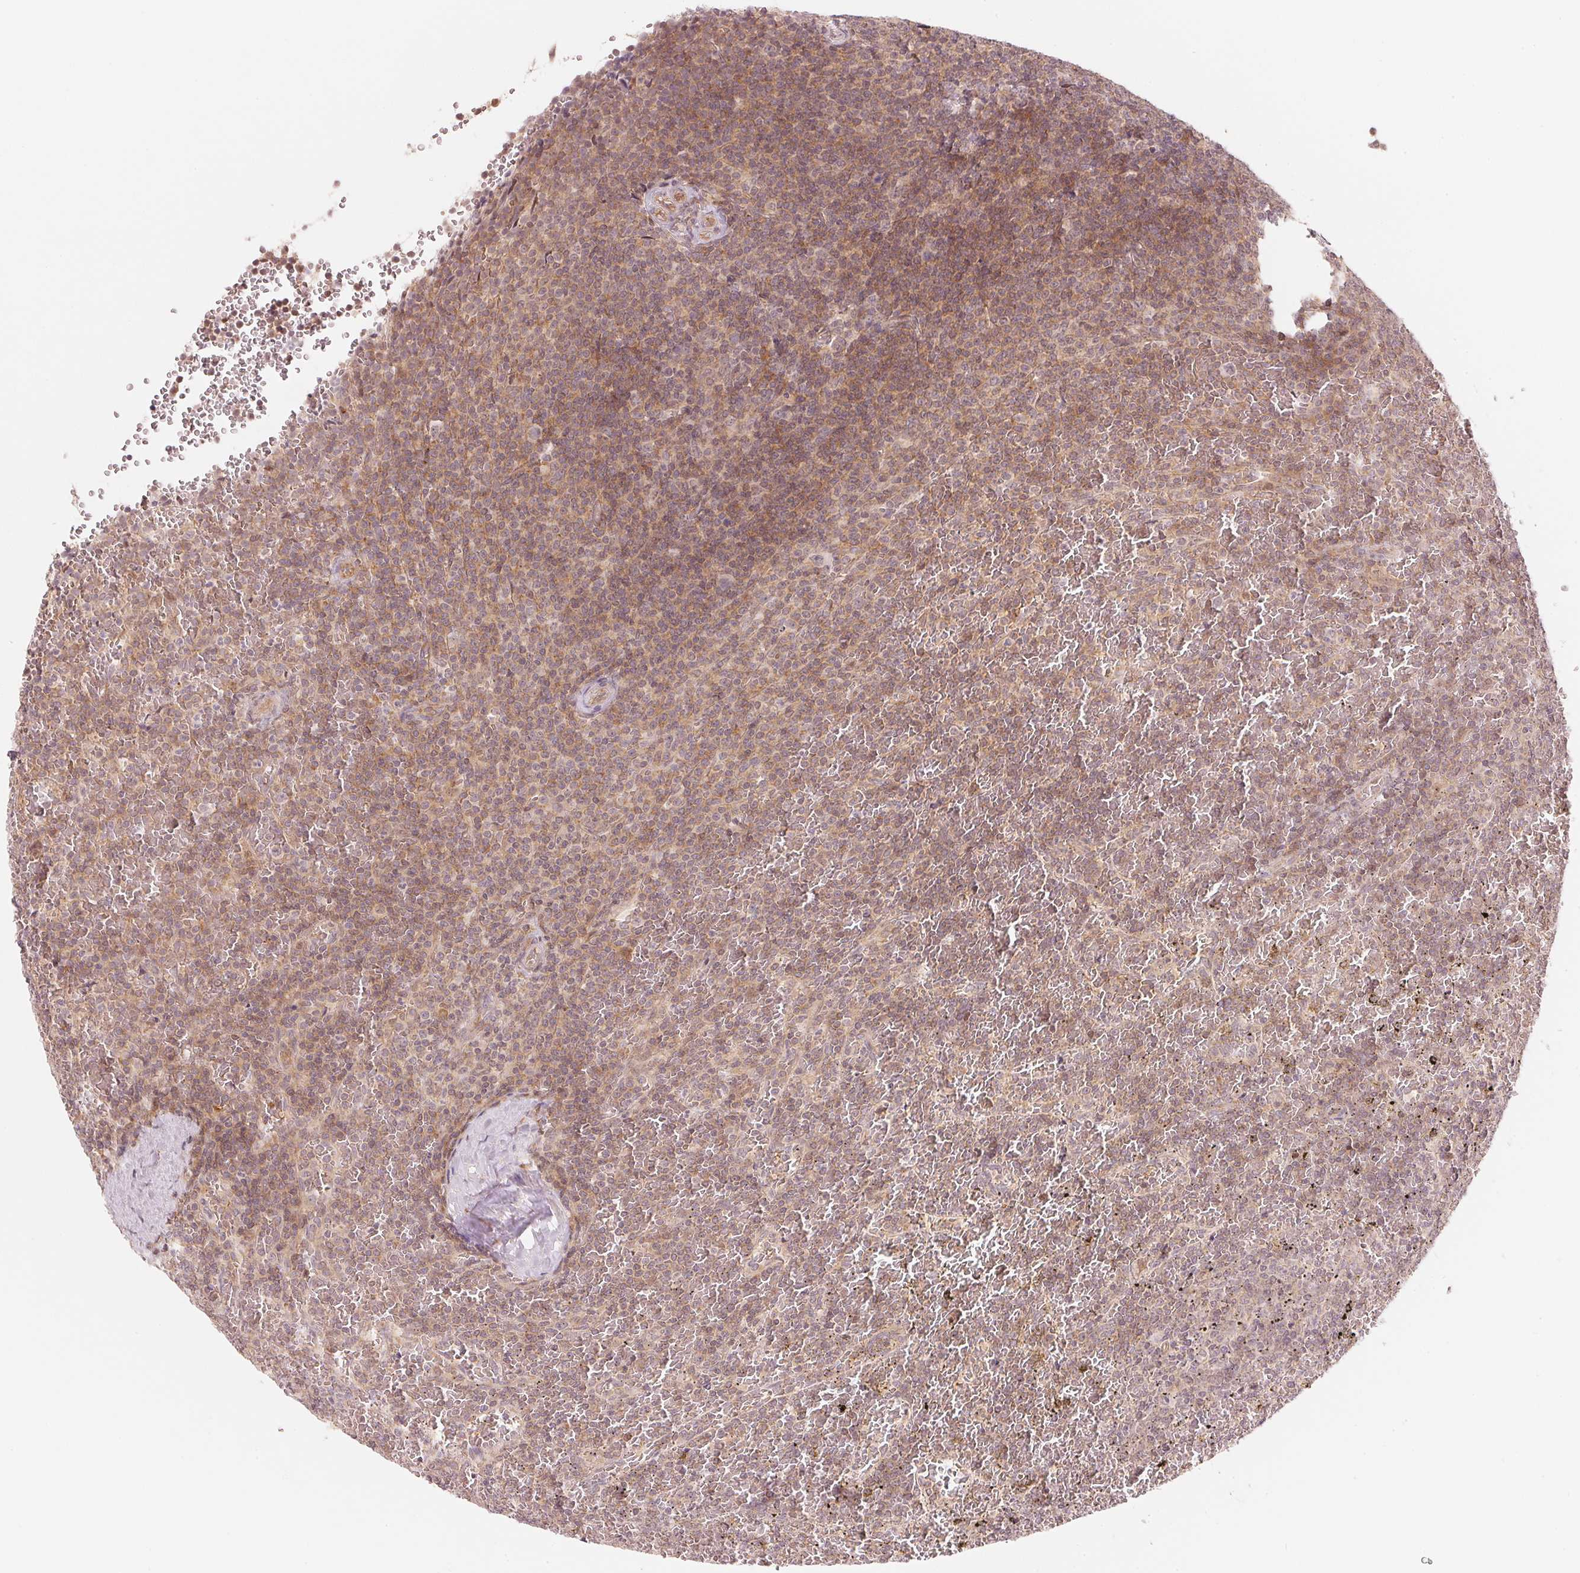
{"staining": {"intensity": "weak", "quantity": "25%-75%", "location": "cytoplasmic/membranous"}, "tissue": "lymphoma", "cell_type": "Tumor cells", "image_type": "cancer", "snomed": [{"axis": "morphology", "description": "Malignant lymphoma, non-Hodgkin's type, Low grade"}, {"axis": "topography", "description": "Spleen"}], "caption": "High-power microscopy captured an immunohistochemistry (IHC) image of low-grade malignant lymphoma, non-Hodgkin's type, revealing weak cytoplasmic/membranous staining in approximately 25%-75% of tumor cells.", "gene": "PRKN", "patient": {"sex": "female", "age": 77}}